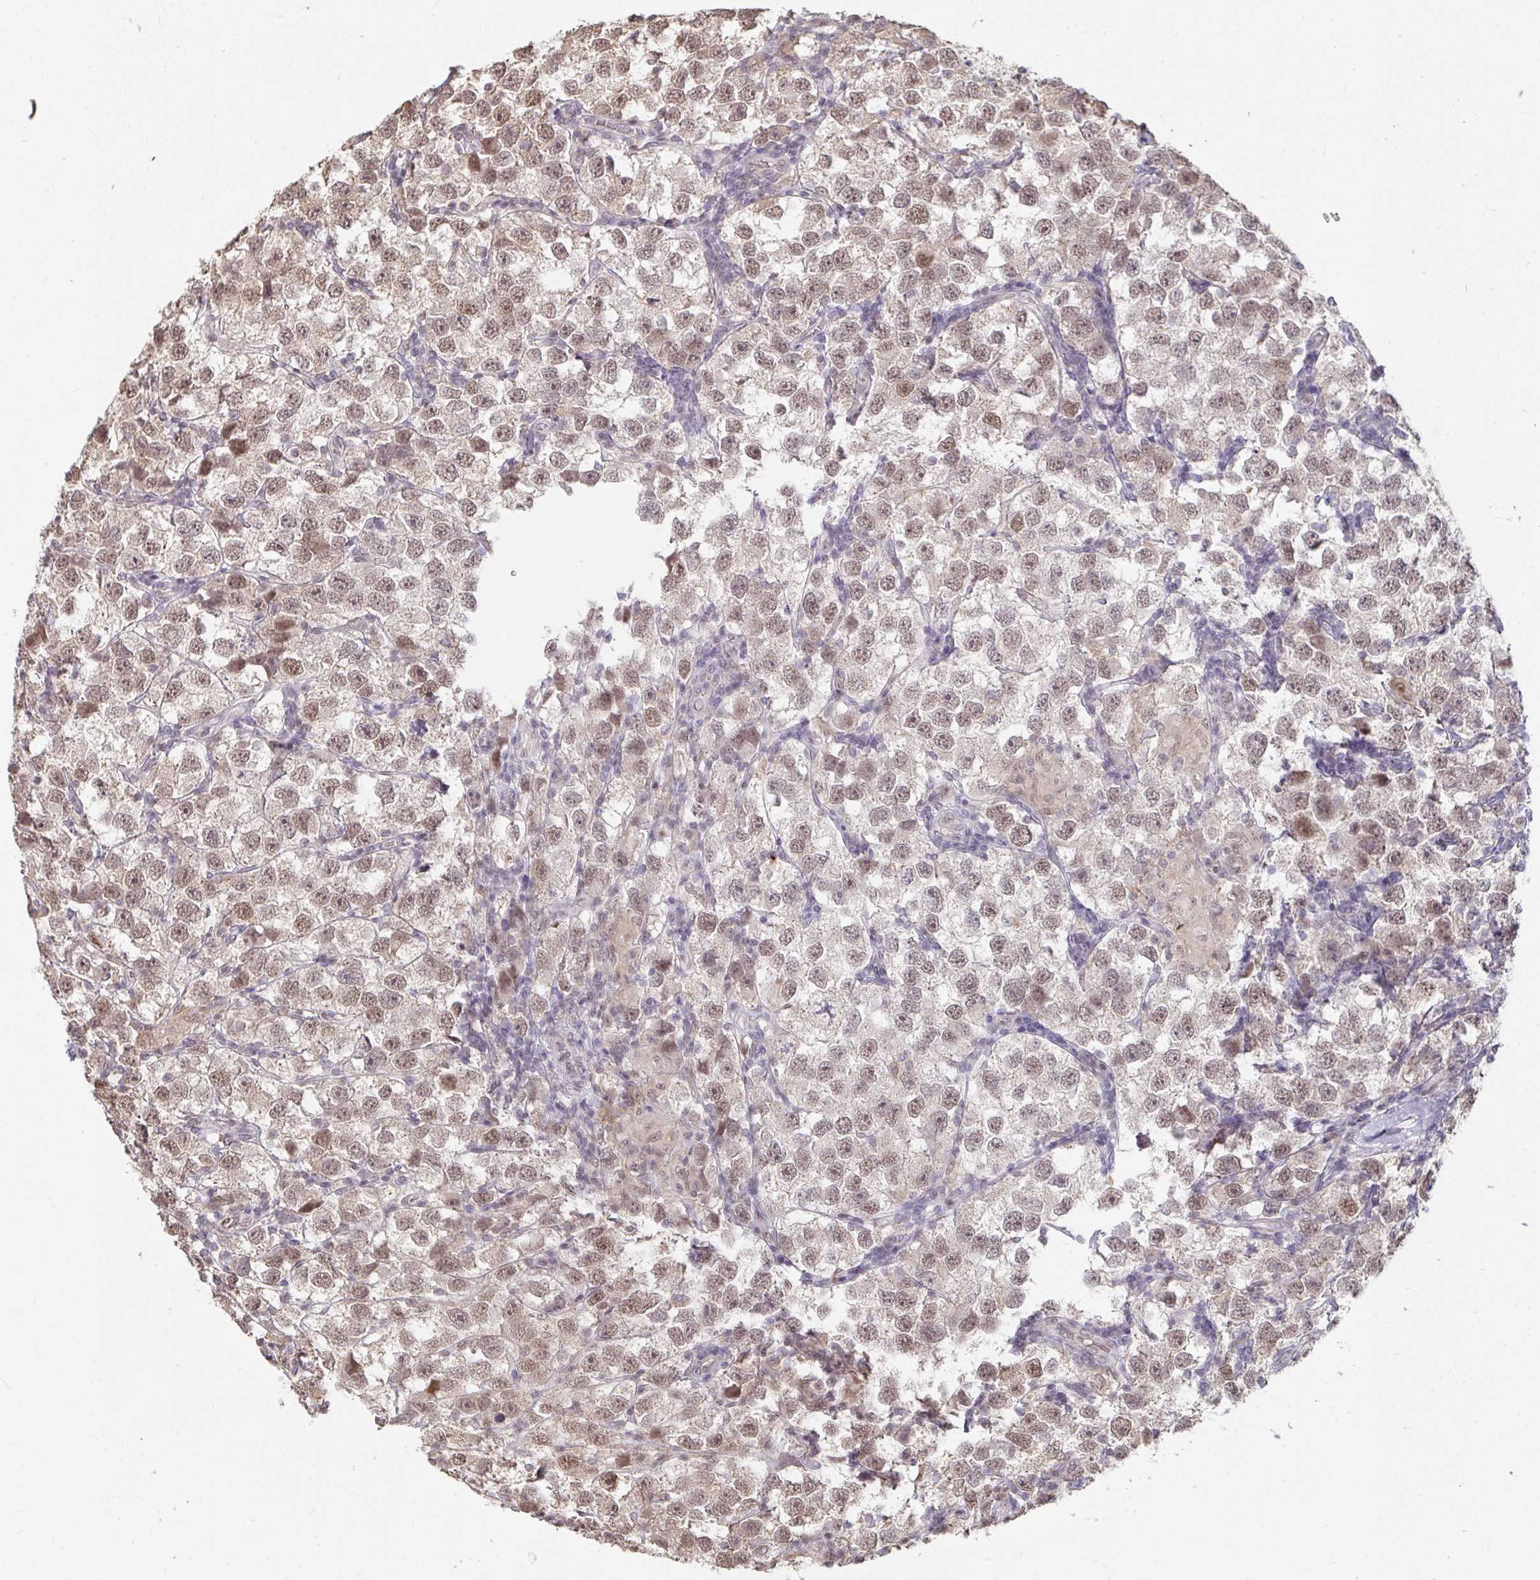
{"staining": {"intensity": "moderate", "quantity": "25%-75%", "location": "cytoplasmic/membranous,nuclear"}, "tissue": "testis cancer", "cell_type": "Tumor cells", "image_type": "cancer", "snomed": [{"axis": "morphology", "description": "Seminoma, NOS"}, {"axis": "topography", "description": "Testis"}], "caption": "A photomicrograph of testis cancer (seminoma) stained for a protein reveals moderate cytoplasmic/membranous and nuclear brown staining in tumor cells. The staining was performed using DAB to visualize the protein expression in brown, while the nuclei were stained in blue with hematoxylin (Magnification: 20x).", "gene": "SAP30", "patient": {"sex": "male", "age": 26}}